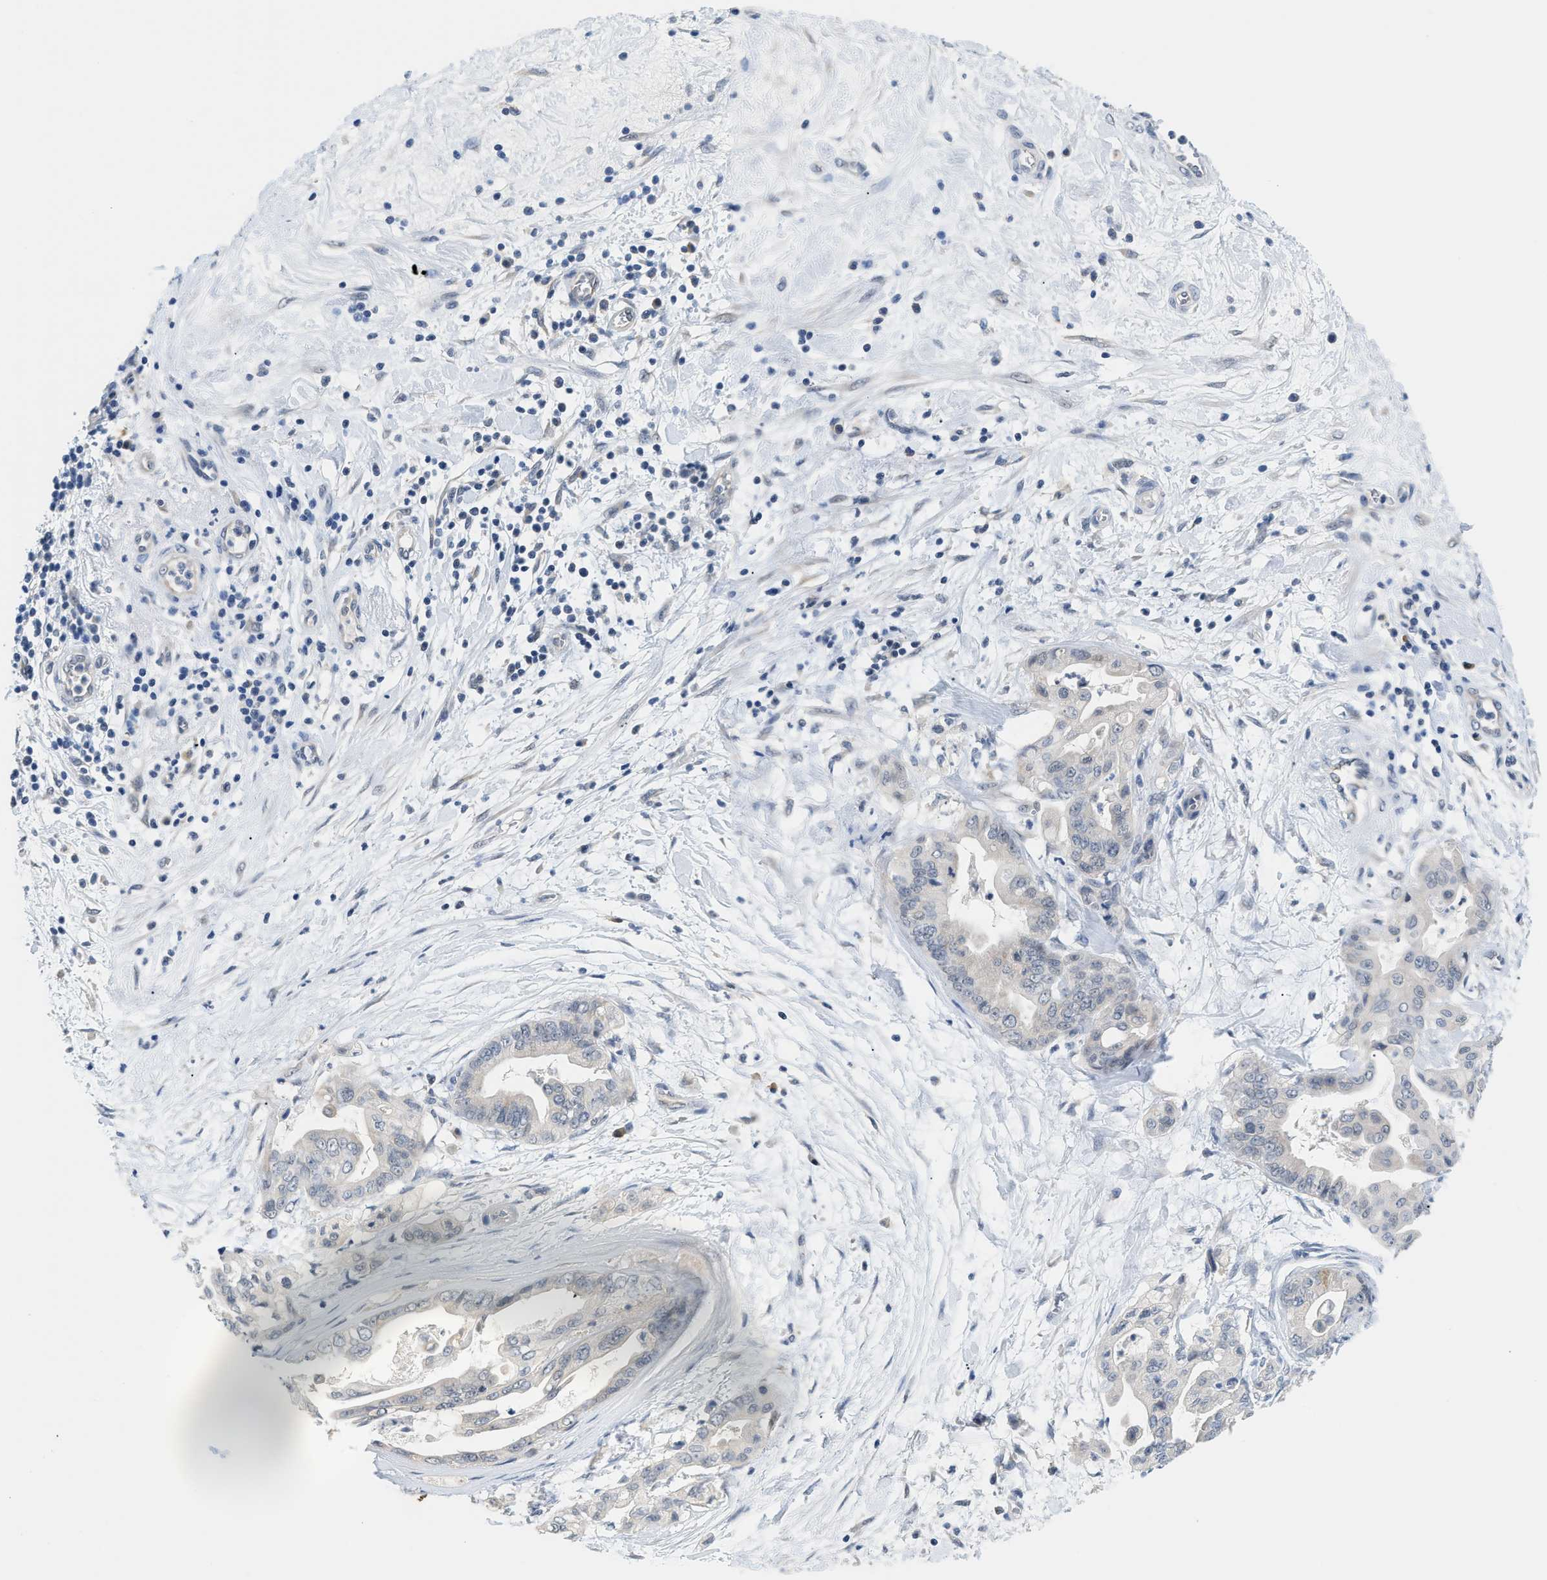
{"staining": {"intensity": "negative", "quantity": "none", "location": "none"}, "tissue": "pancreatic cancer", "cell_type": "Tumor cells", "image_type": "cancer", "snomed": [{"axis": "morphology", "description": "Adenocarcinoma, NOS"}, {"axis": "topography", "description": "Pancreas"}], "caption": "IHC histopathology image of neoplastic tissue: pancreatic cancer (adenocarcinoma) stained with DAB (3,3'-diaminobenzidine) reveals no significant protein staining in tumor cells.", "gene": "PSAT1", "patient": {"sex": "female", "age": 75}}